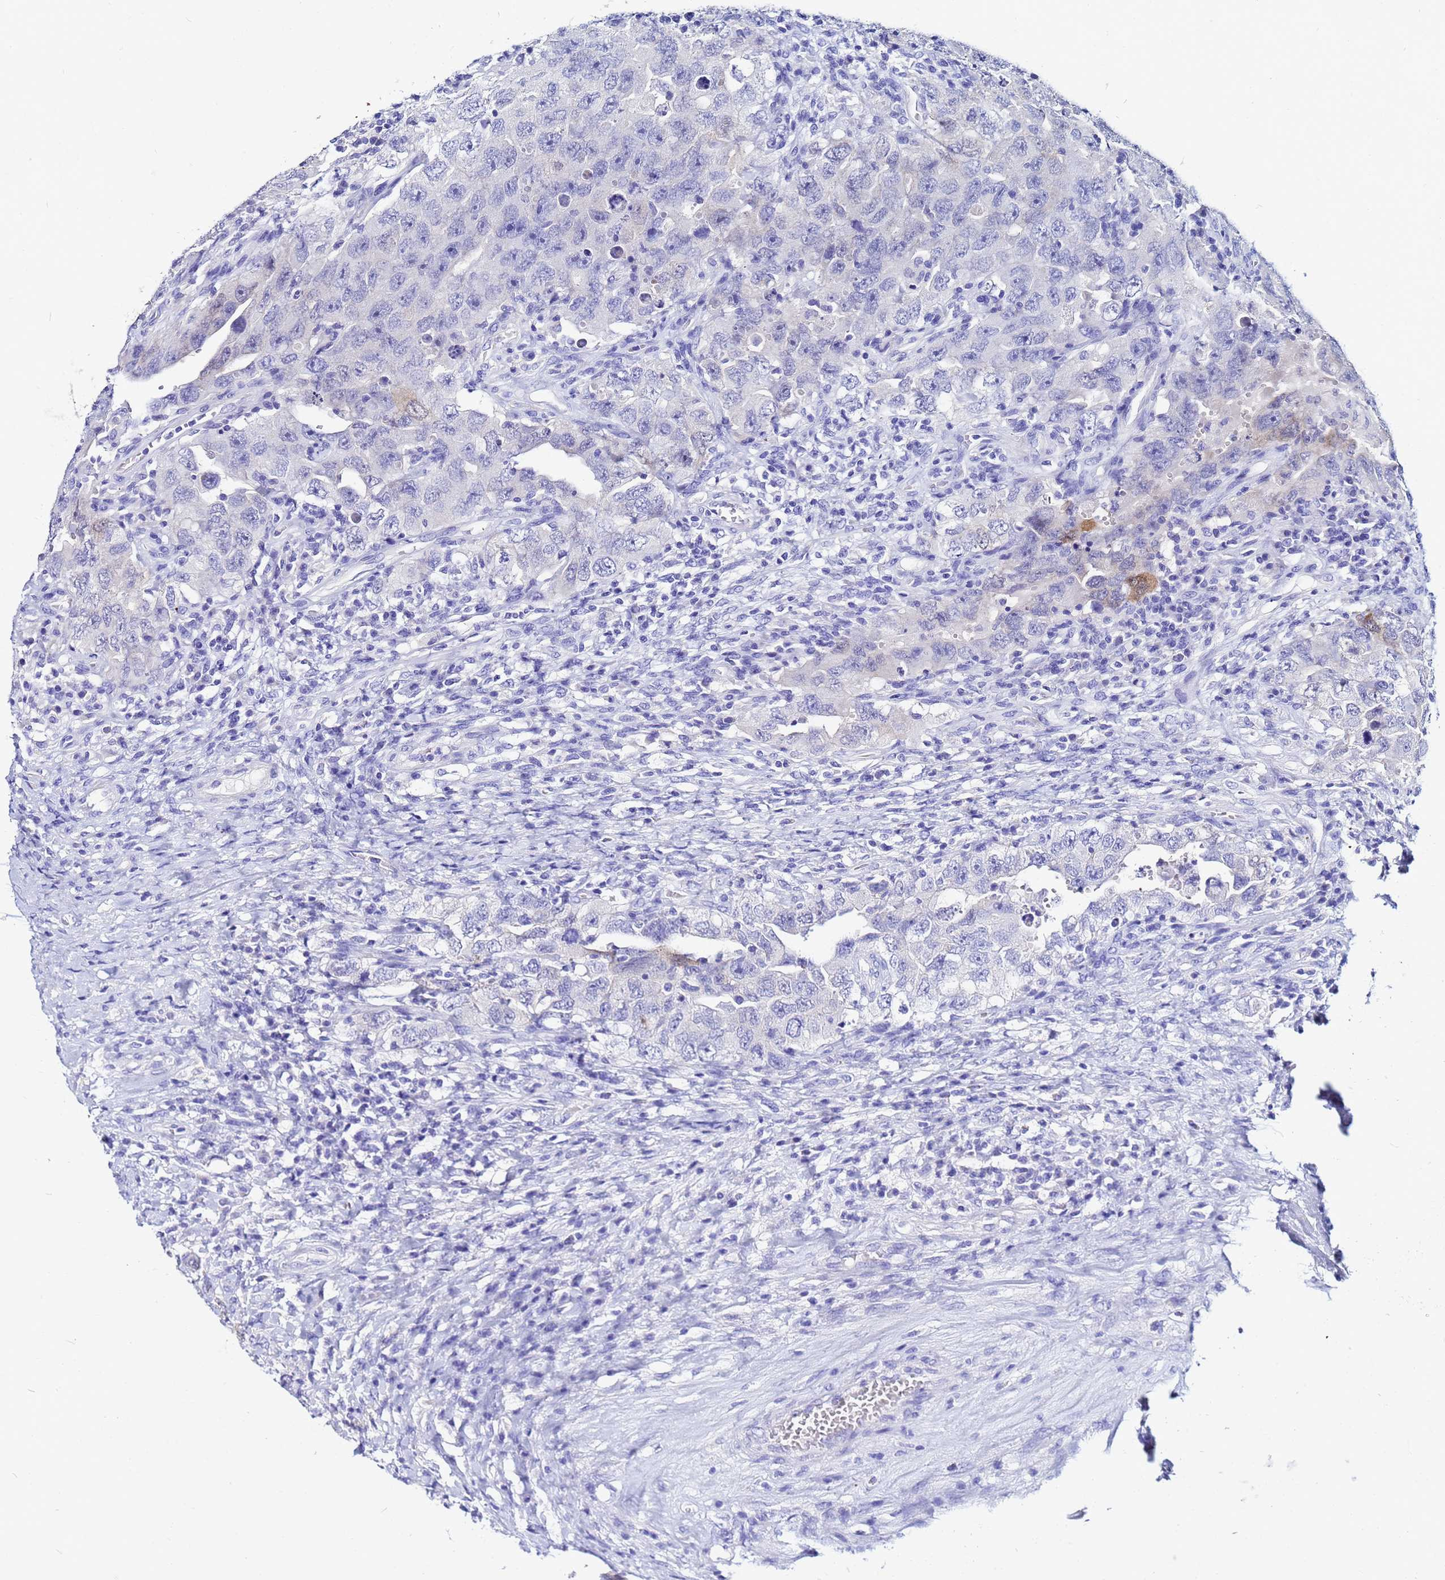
{"staining": {"intensity": "negative", "quantity": "none", "location": "none"}, "tissue": "testis cancer", "cell_type": "Tumor cells", "image_type": "cancer", "snomed": [{"axis": "morphology", "description": "Carcinoma, Embryonal, NOS"}, {"axis": "topography", "description": "Testis"}], "caption": "Micrograph shows no significant protein staining in tumor cells of testis cancer (embryonal carcinoma). (Stains: DAB (3,3'-diaminobenzidine) IHC with hematoxylin counter stain, Microscopy: brightfield microscopy at high magnification).", "gene": "PPP1R14C", "patient": {"sex": "male", "age": 26}}